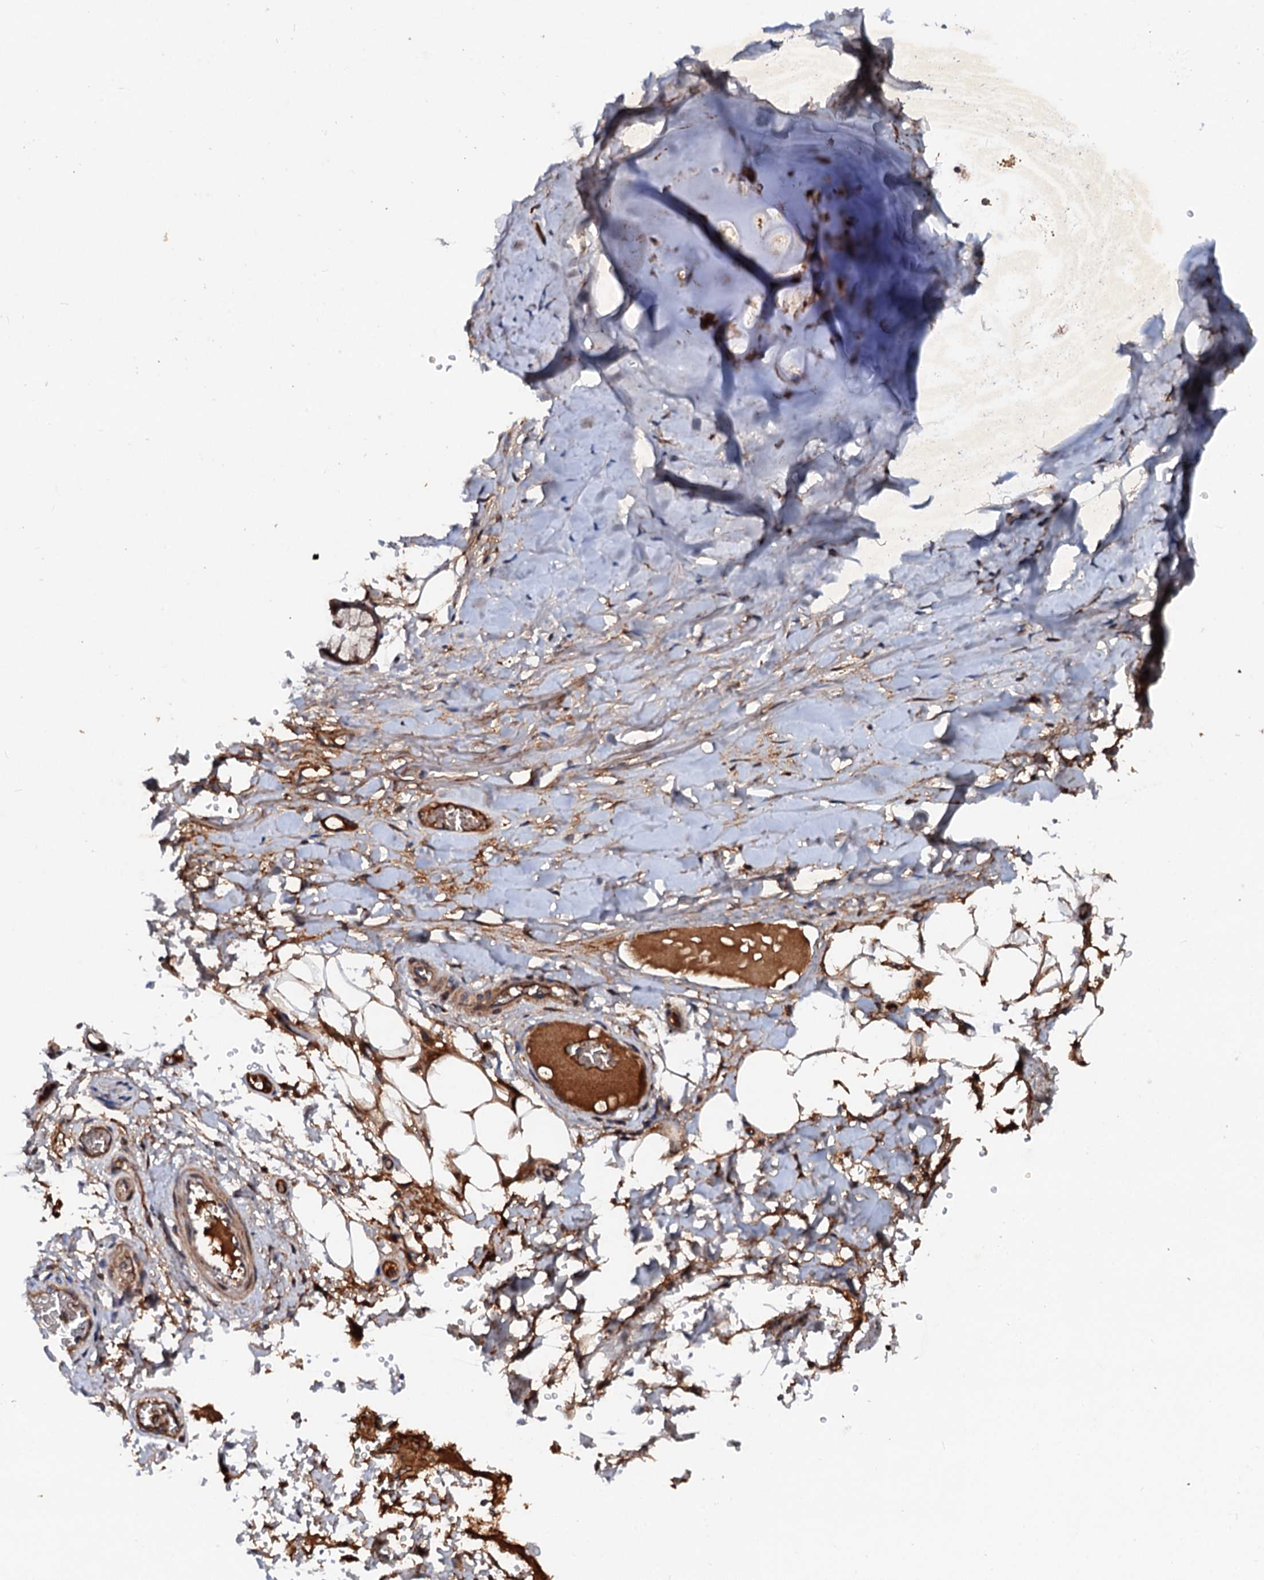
{"staining": {"intensity": "weak", "quantity": ">75%", "location": "cytoplasmic/membranous"}, "tissue": "adipose tissue", "cell_type": "Adipocytes", "image_type": "normal", "snomed": [{"axis": "morphology", "description": "Normal tissue, NOS"}, {"axis": "topography", "description": "Cartilage tissue"}], "caption": "Adipocytes show weak cytoplasmic/membranous staining in about >75% of cells in benign adipose tissue. Ihc stains the protein of interest in brown and the nuclei are stained blue.", "gene": "EXTL1", "patient": {"sex": "female", "age": 63}}